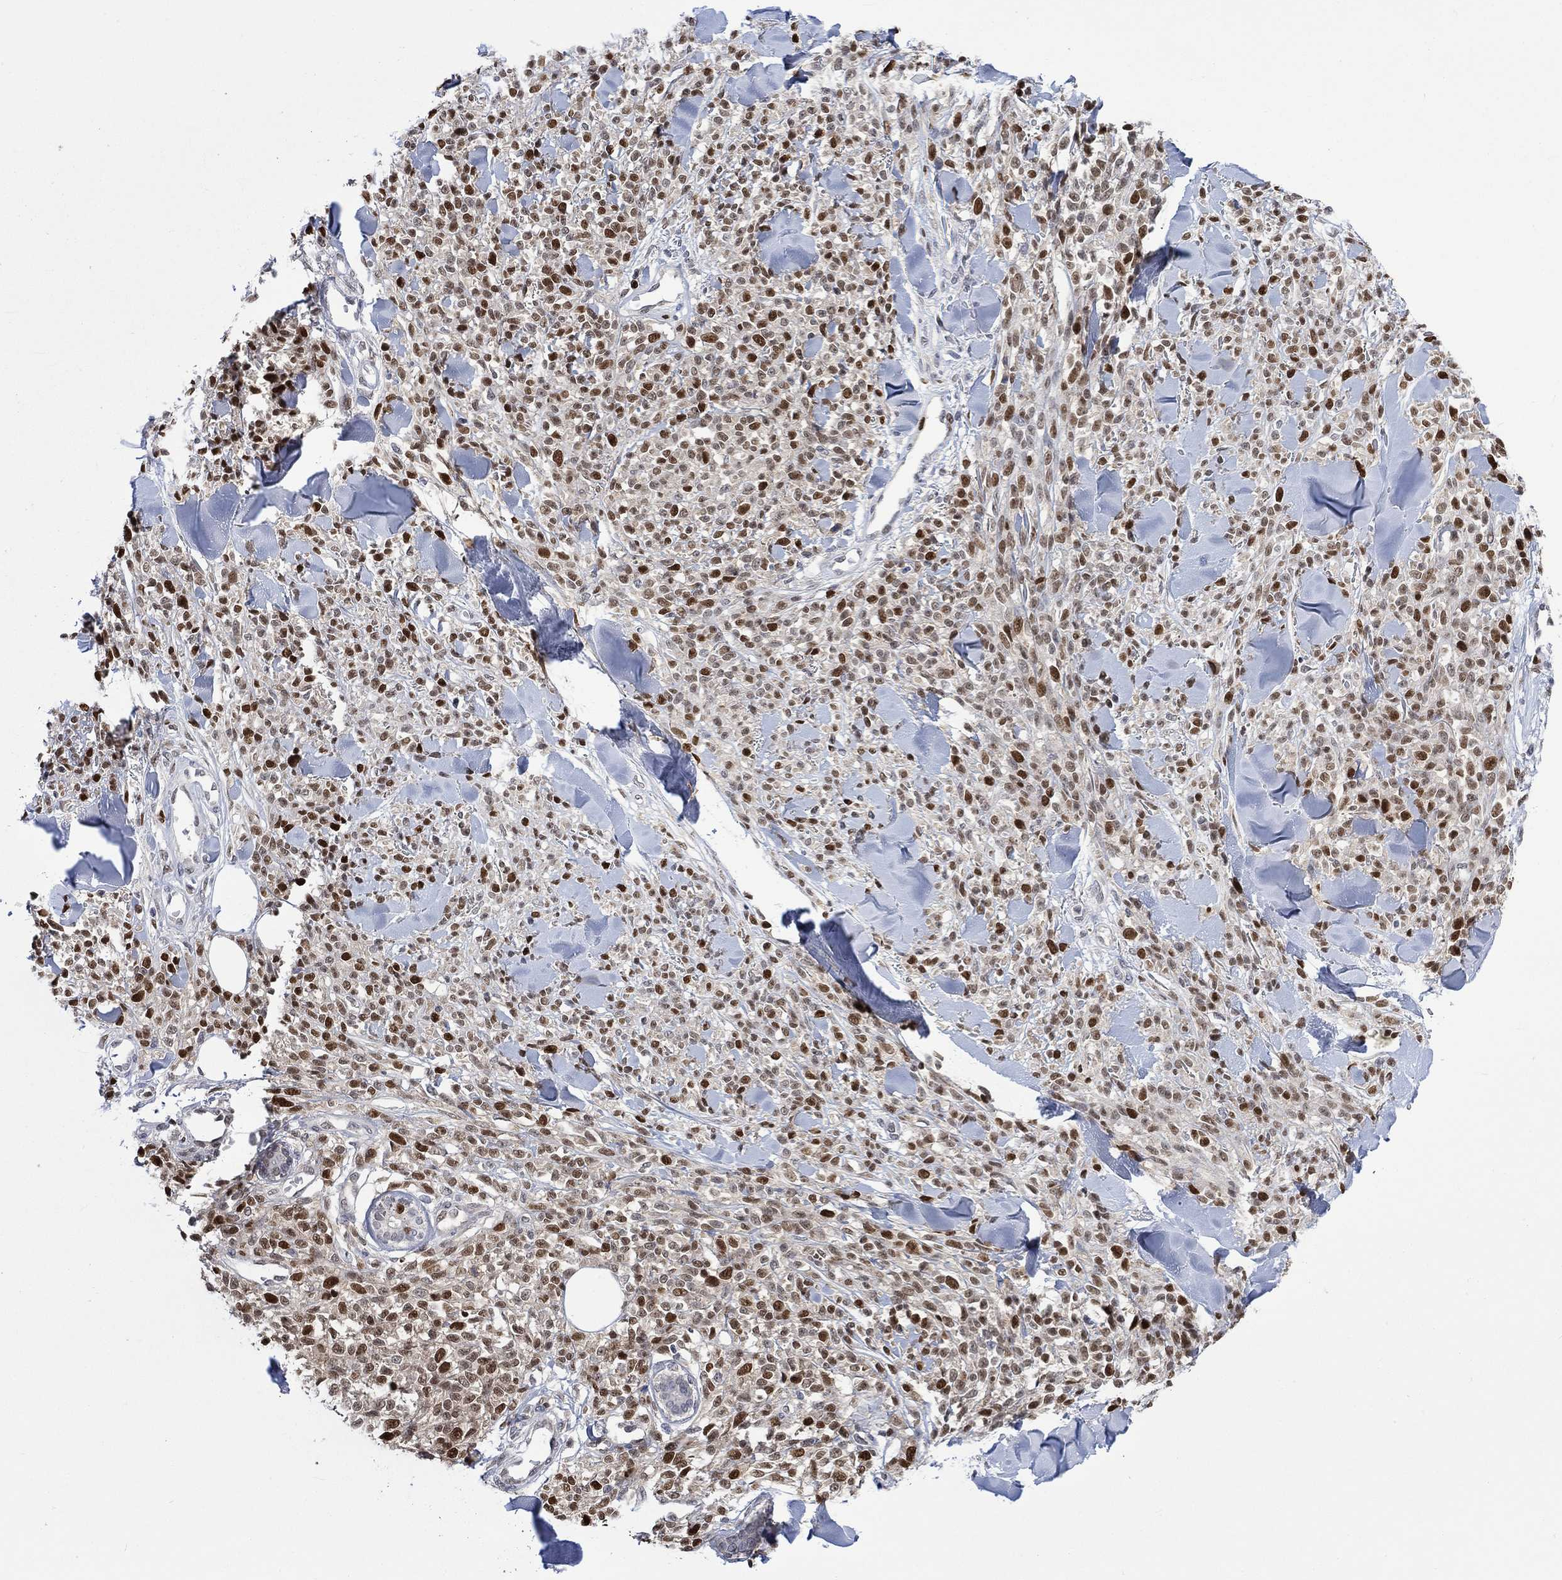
{"staining": {"intensity": "moderate", "quantity": "25%-75%", "location": "nuclear"}, "tissue": "melanoma", "cell_type": "Tumor cells", "image_type": "cancer", "snomed": [{"axis": "morphology", "description": "Malignant melanoma, NOS"}, {"axis": "topography", "description": "Skin"}, {"axis": "topography", "description": "Skin of trunk"}], "caption": "Human melanoma stained with a protein marker shows moderate staining in tumor cells.", "gene": "RAD54L2", "patient": {"sex": "male", "age": 74}}